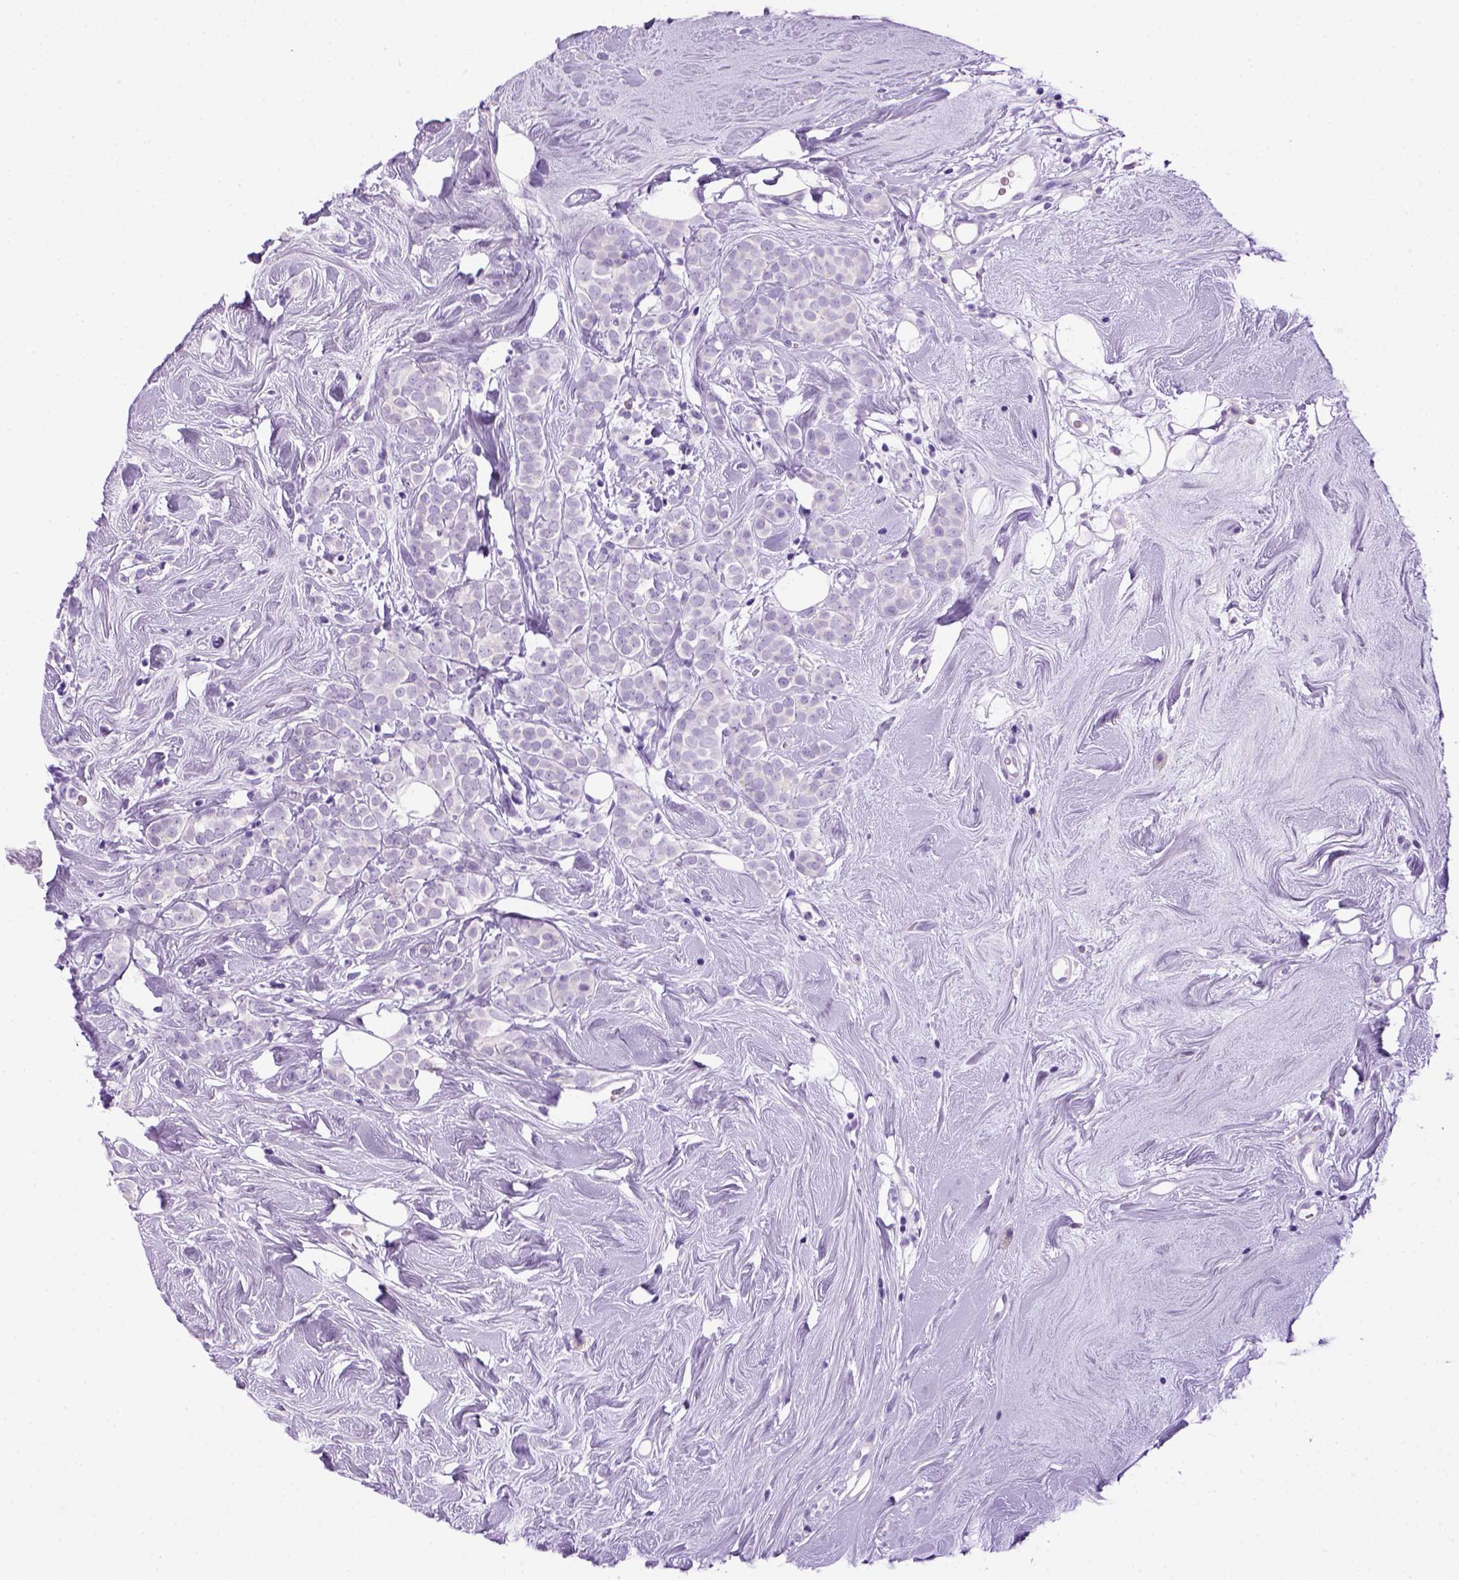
{"staining": {"intensity": "negative", "quantity": "none", "location": "none"}, "tissue": "breast cancer", "cell_type": "Tumor cells", "image_type": "cancer", "snomed": [{"axis": "morphology", "description": "Lobular carcinoma"}, {"axis": "topography", "description": "Breast"}], "caption": "Protein analysis of breast lobular carcinoma shows no significant staining in tumor cells.", "gene": "SGCG", "patient": {"sex": "female", "age": 49}}